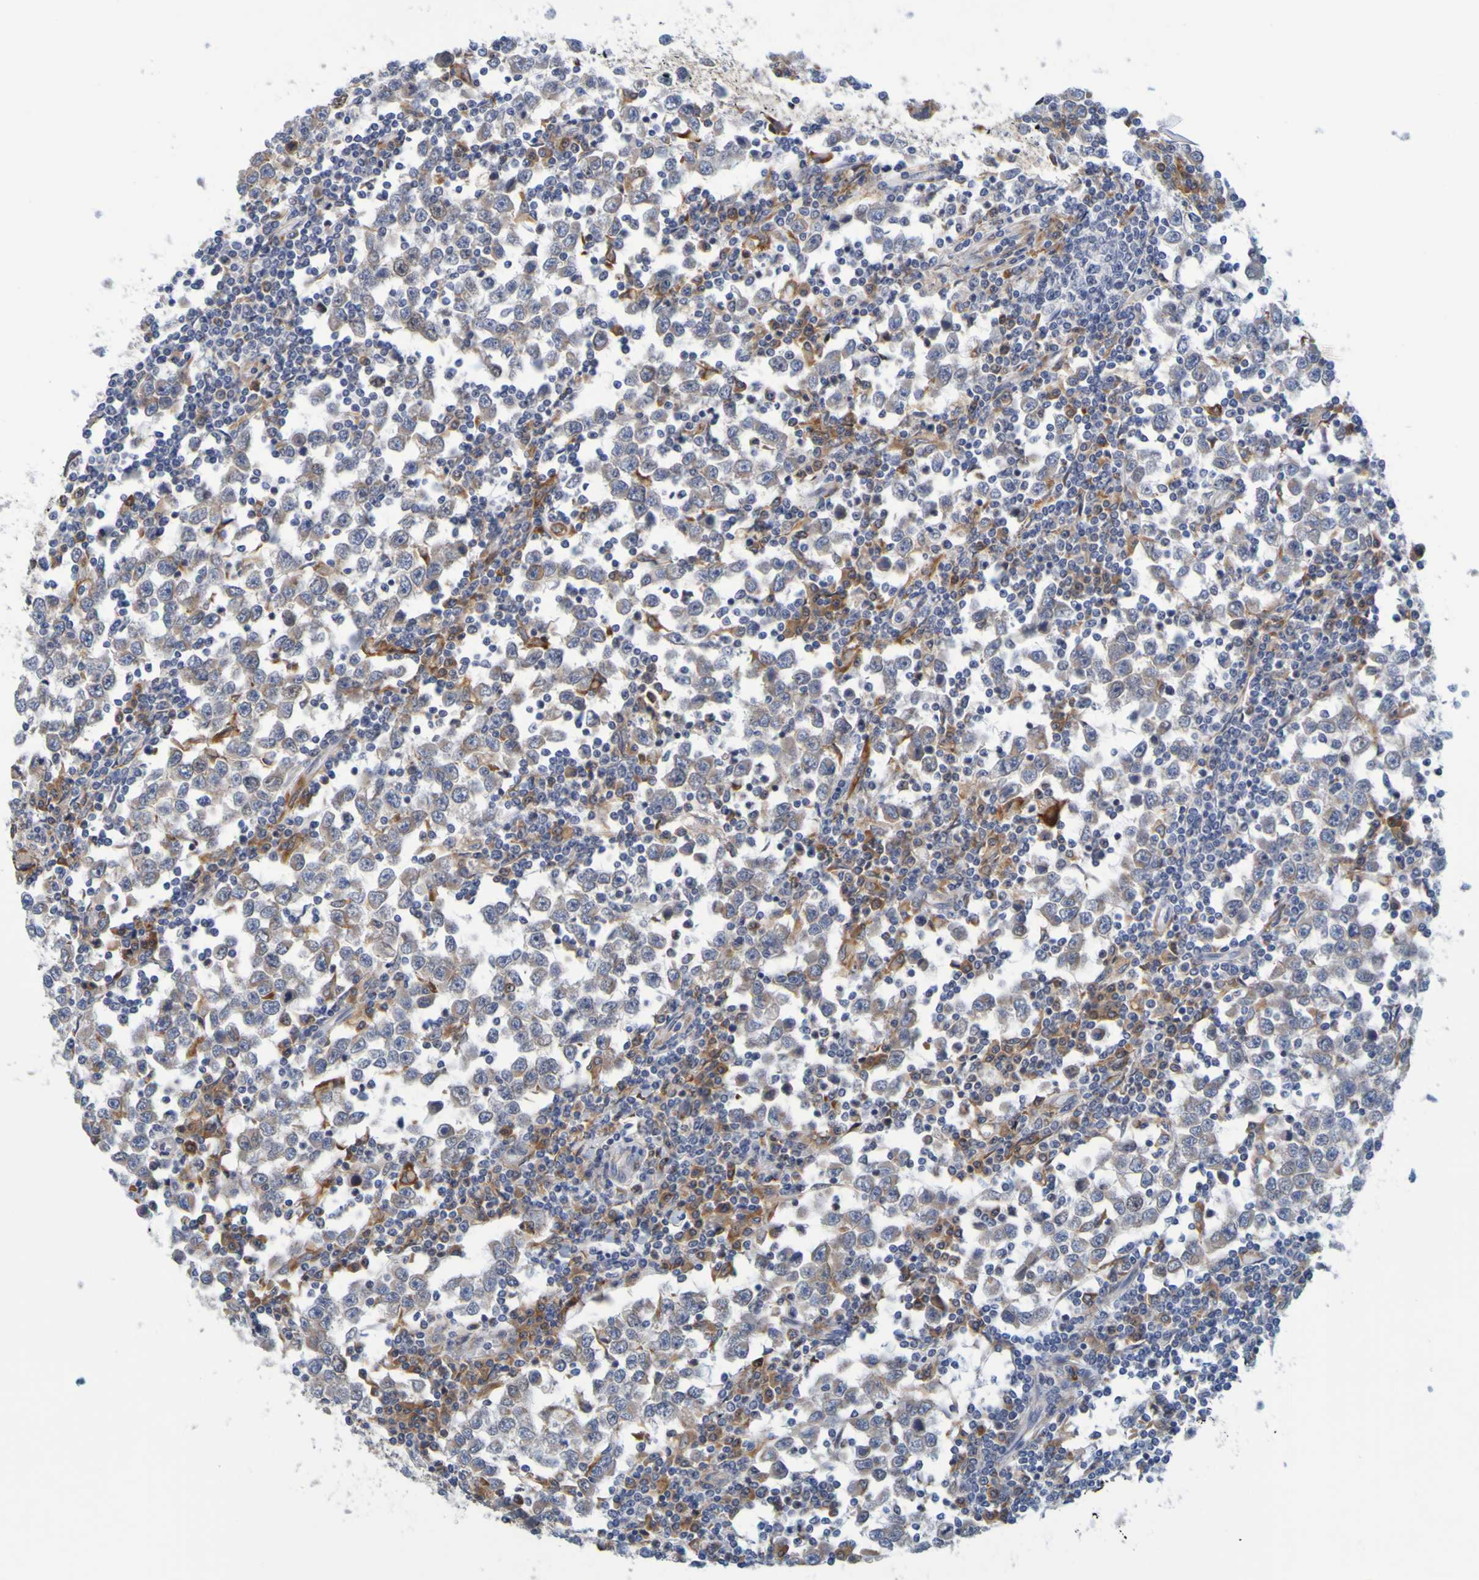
{"staining": {"intensity": "moderate", "quantity": "25%-75%", "location": "cytoplasmic/membranous,nuclear"}, "tissue": "testis cancer", "cell_type": "Tumor cells", "image_type": "cancer", "snomed": [{"axis": "morphology", "description": "Seminoma, NOS"}, {"axis": "topography", "description": "Testis"}], "caption": "This is an image of IHC staining of testis seminoma, which shows moderate expression in the cytoplasmic/membranous and nuclear of tumor cells.", "gene": "SIL1", "patient": {"sex": "male", "age": 65}}